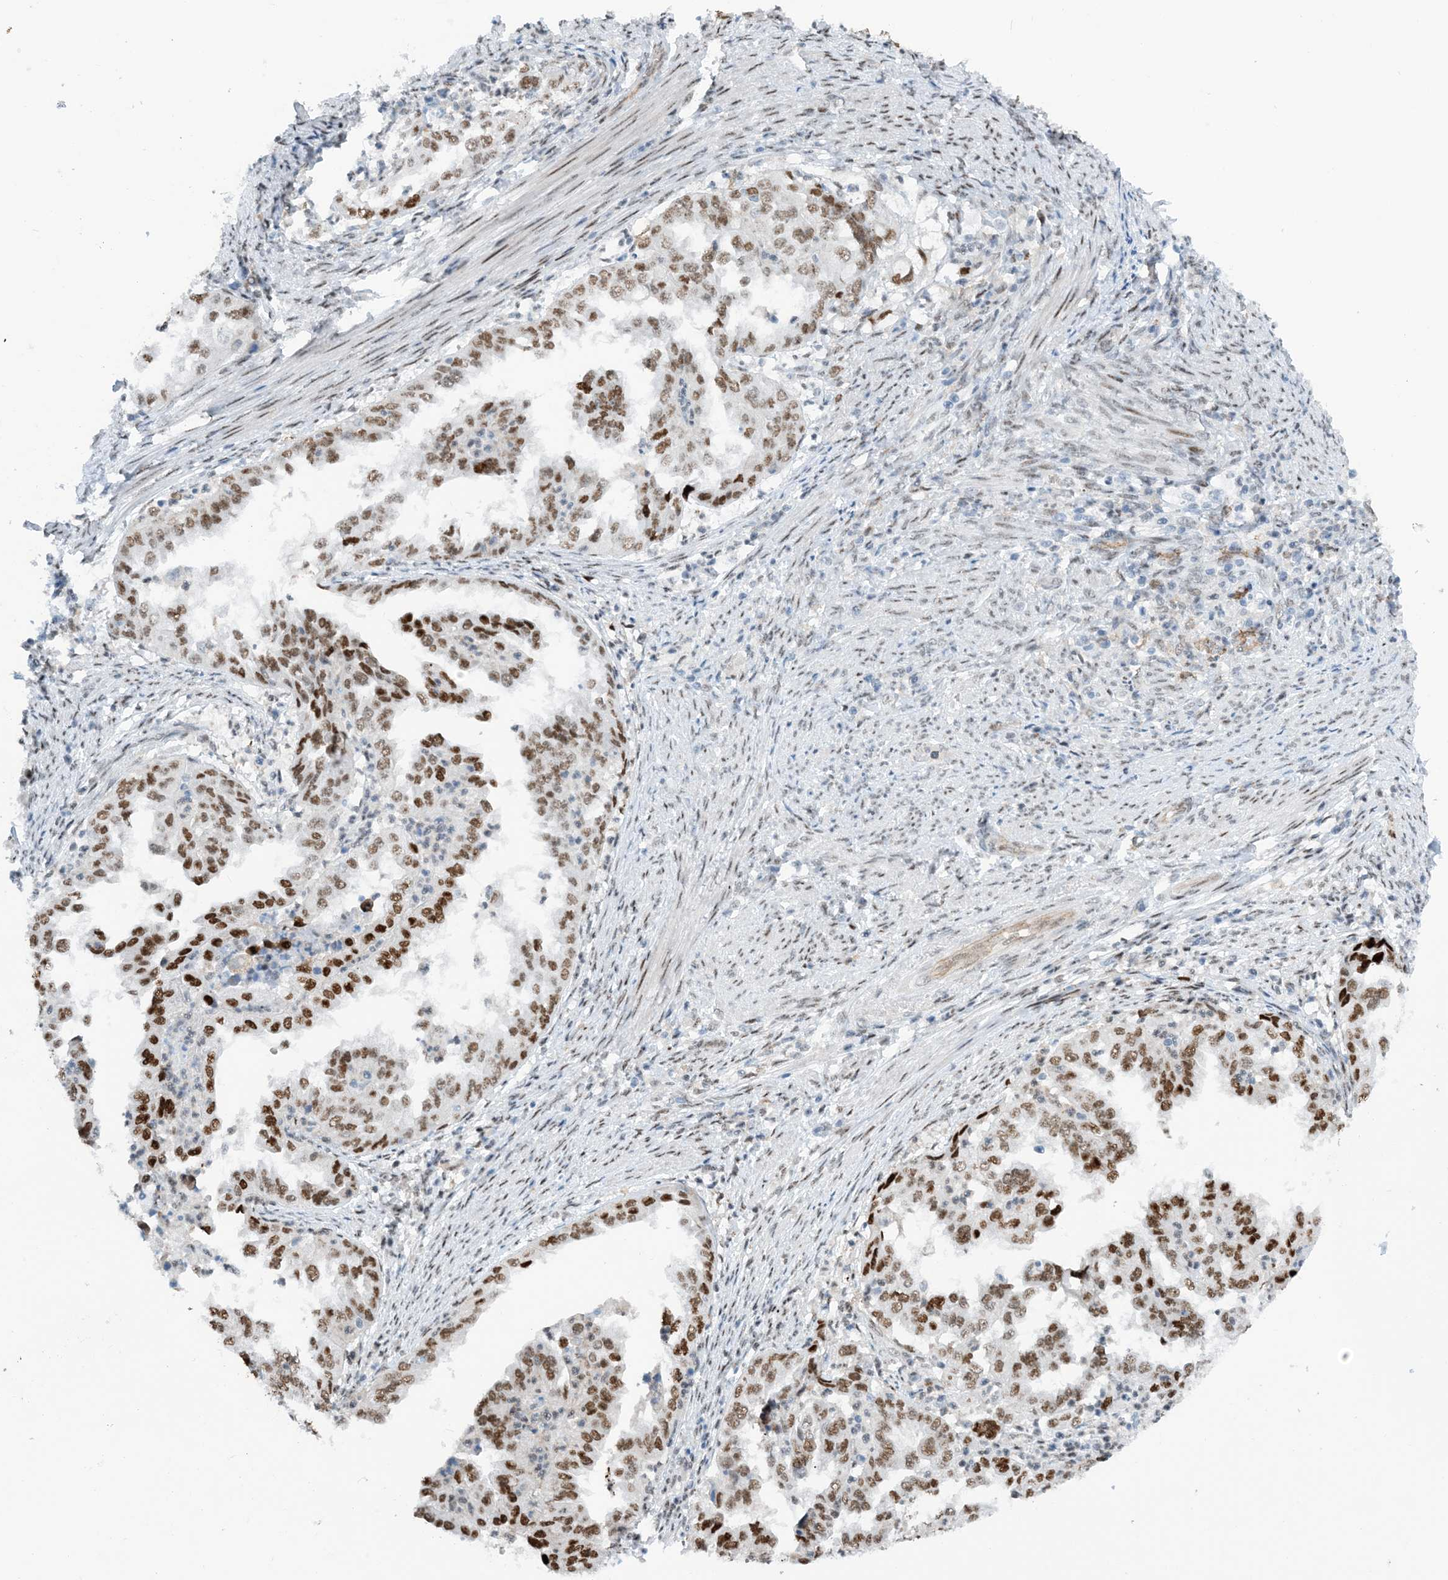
{"staining": {"intensity": "moderate", "quantity": ">75%", "location": "nuclear"}, "tissue": "endometrial cancer", "cell_type": "Tumor cells", "image_type": "cancer", "snomed": [{"axis": "morphology", "description": "Adenocarcinoma, NOS"}, {"axis": "topography", "description": "Endometrium"}], "caption": "Immunohistochemical staining of human endometrial cancer demonstrates medium levels of moderate nuclear staining in approximately >75% of tumor cells.", "gene": "HEMK1", "patient": {"sex": "female", "age": 85}}